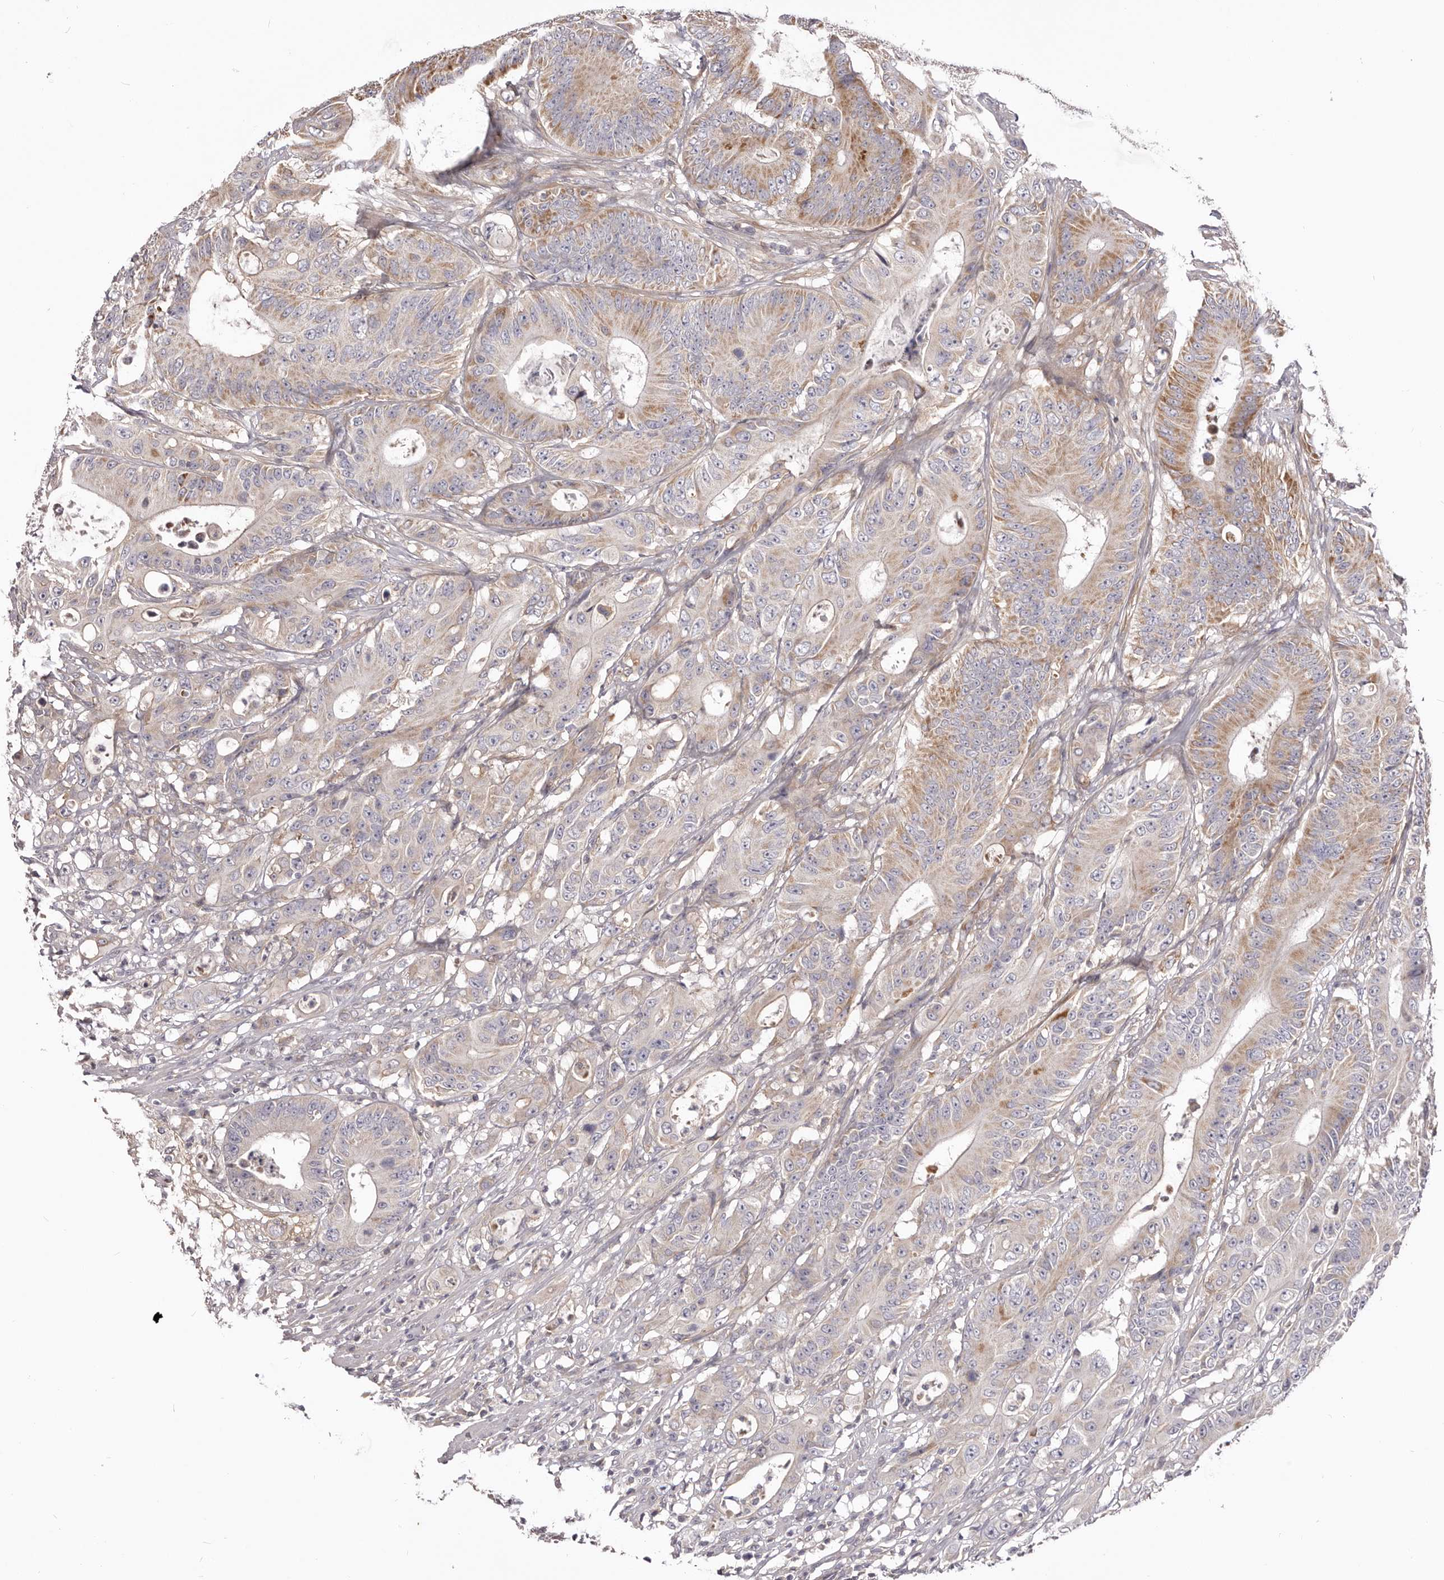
{"staining": {"intensity": "moderate", "quantity": "<25%", "location": "cytoplasmic/membranous"}, "tissue": "colorectal cancer", "cell_type": "Tumor cells", "image_type": "cancer", "snomed": [{"axis": "morphology", "description": "Adenocarcinoma, NOS"}, {"axis": "topography", "description": "Colon"}], "caption": "Protein staining of colorectal adenocarcinoma tissue displays moderate cytoplasmic/membranous staining in approximately <25% of tumor cells.", "gene": "DMRT2", "patient": {"sex": "male", "age": 83}}